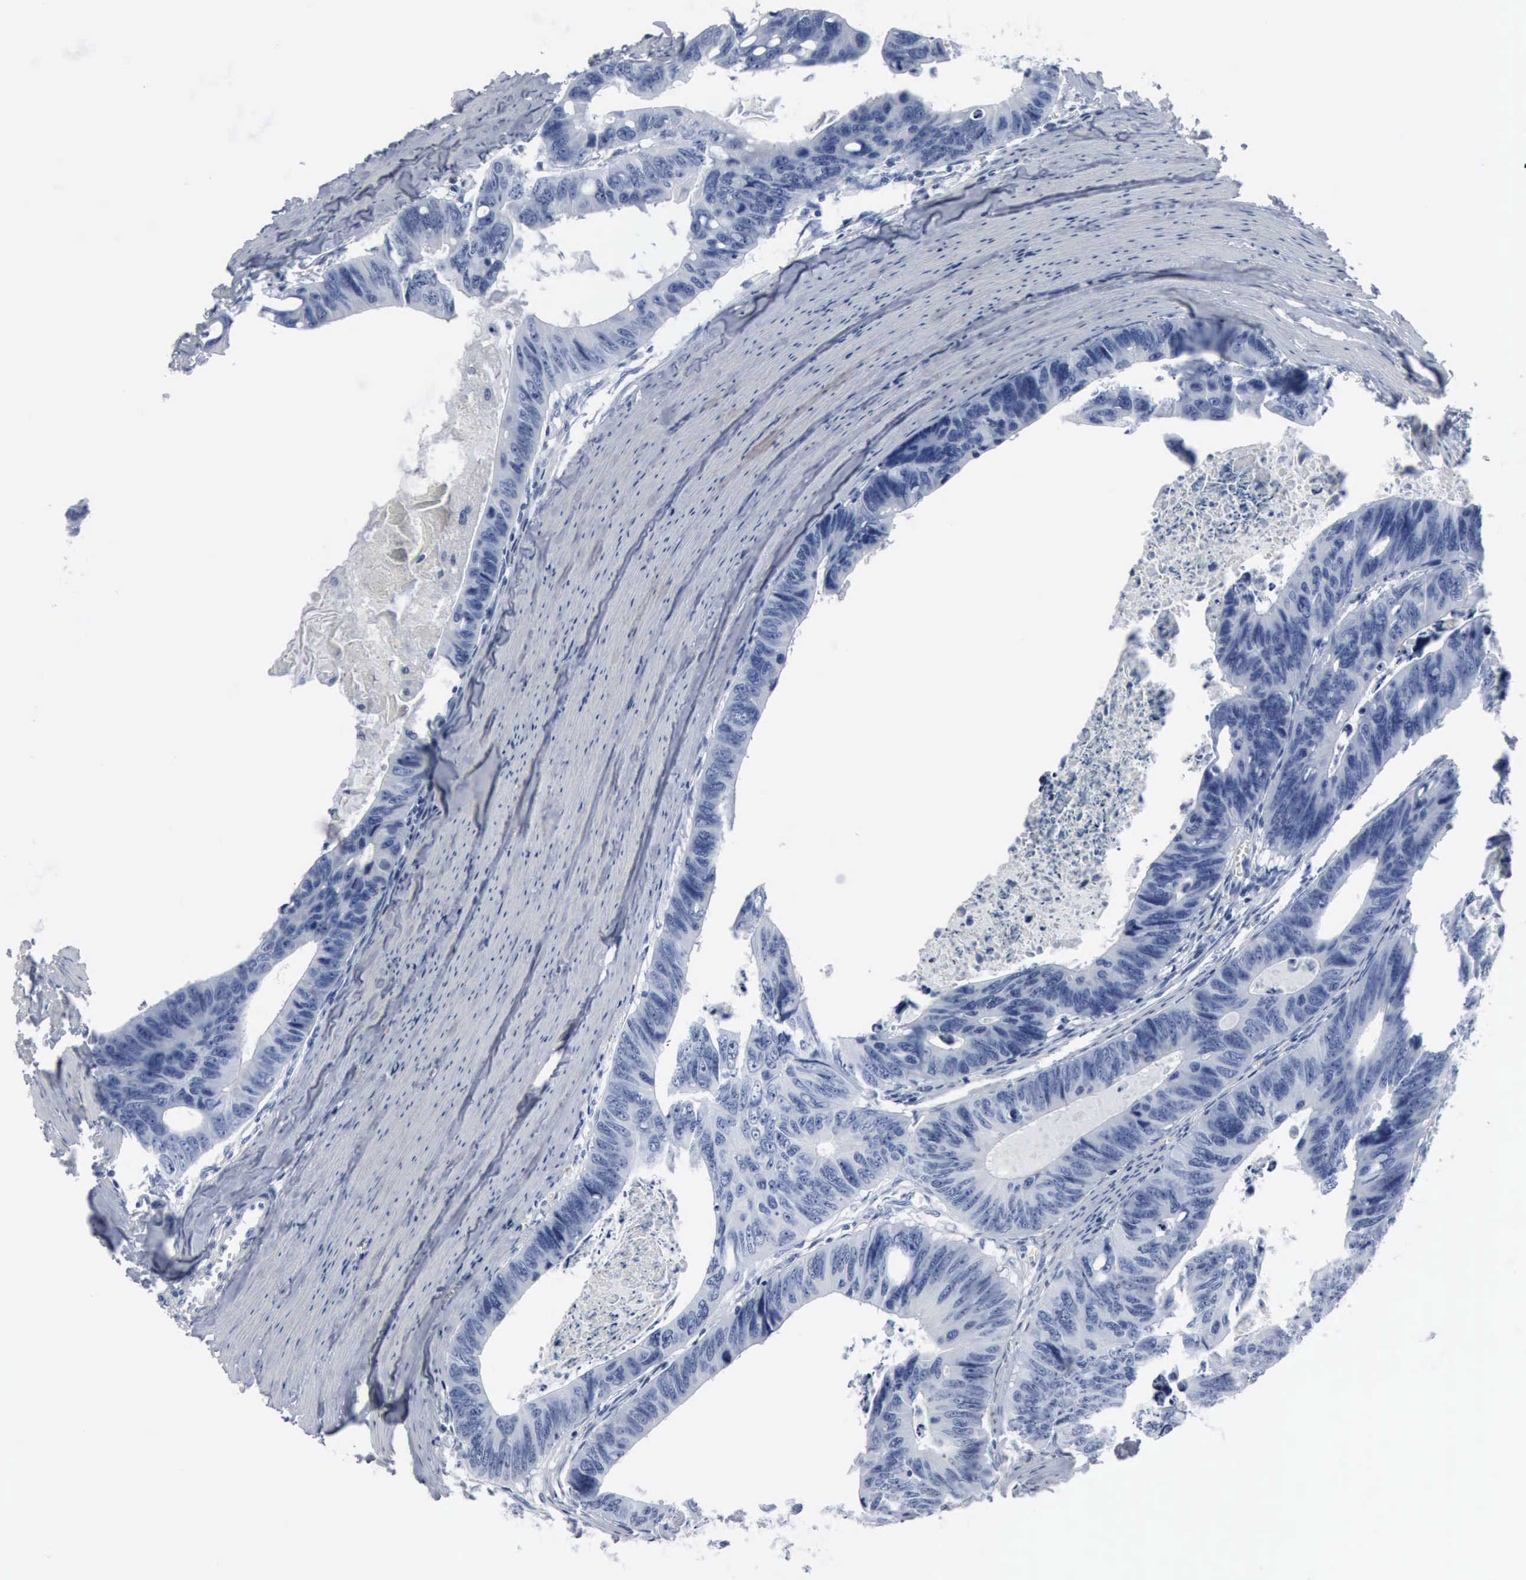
{"staining": {"intensity": "negative", "quantity": "none", "location": "none"}, "tissue": "colorectal cancer", "cell_type": "Tumor cells", "image_type": "cancer", "snomed": [{"axis": "morphology", "description": "Adenocarcinoma, NOS"}, {"axis": "topography", "description": "Colon"}], "caption": "This is an immunohistochemistry (IHC) histopathology image of colorectal cancer (adenocarcinoma). There is no expression in tumor cells.", "gene": "DMD", "patient": {"sex": "female", "age": 55}}